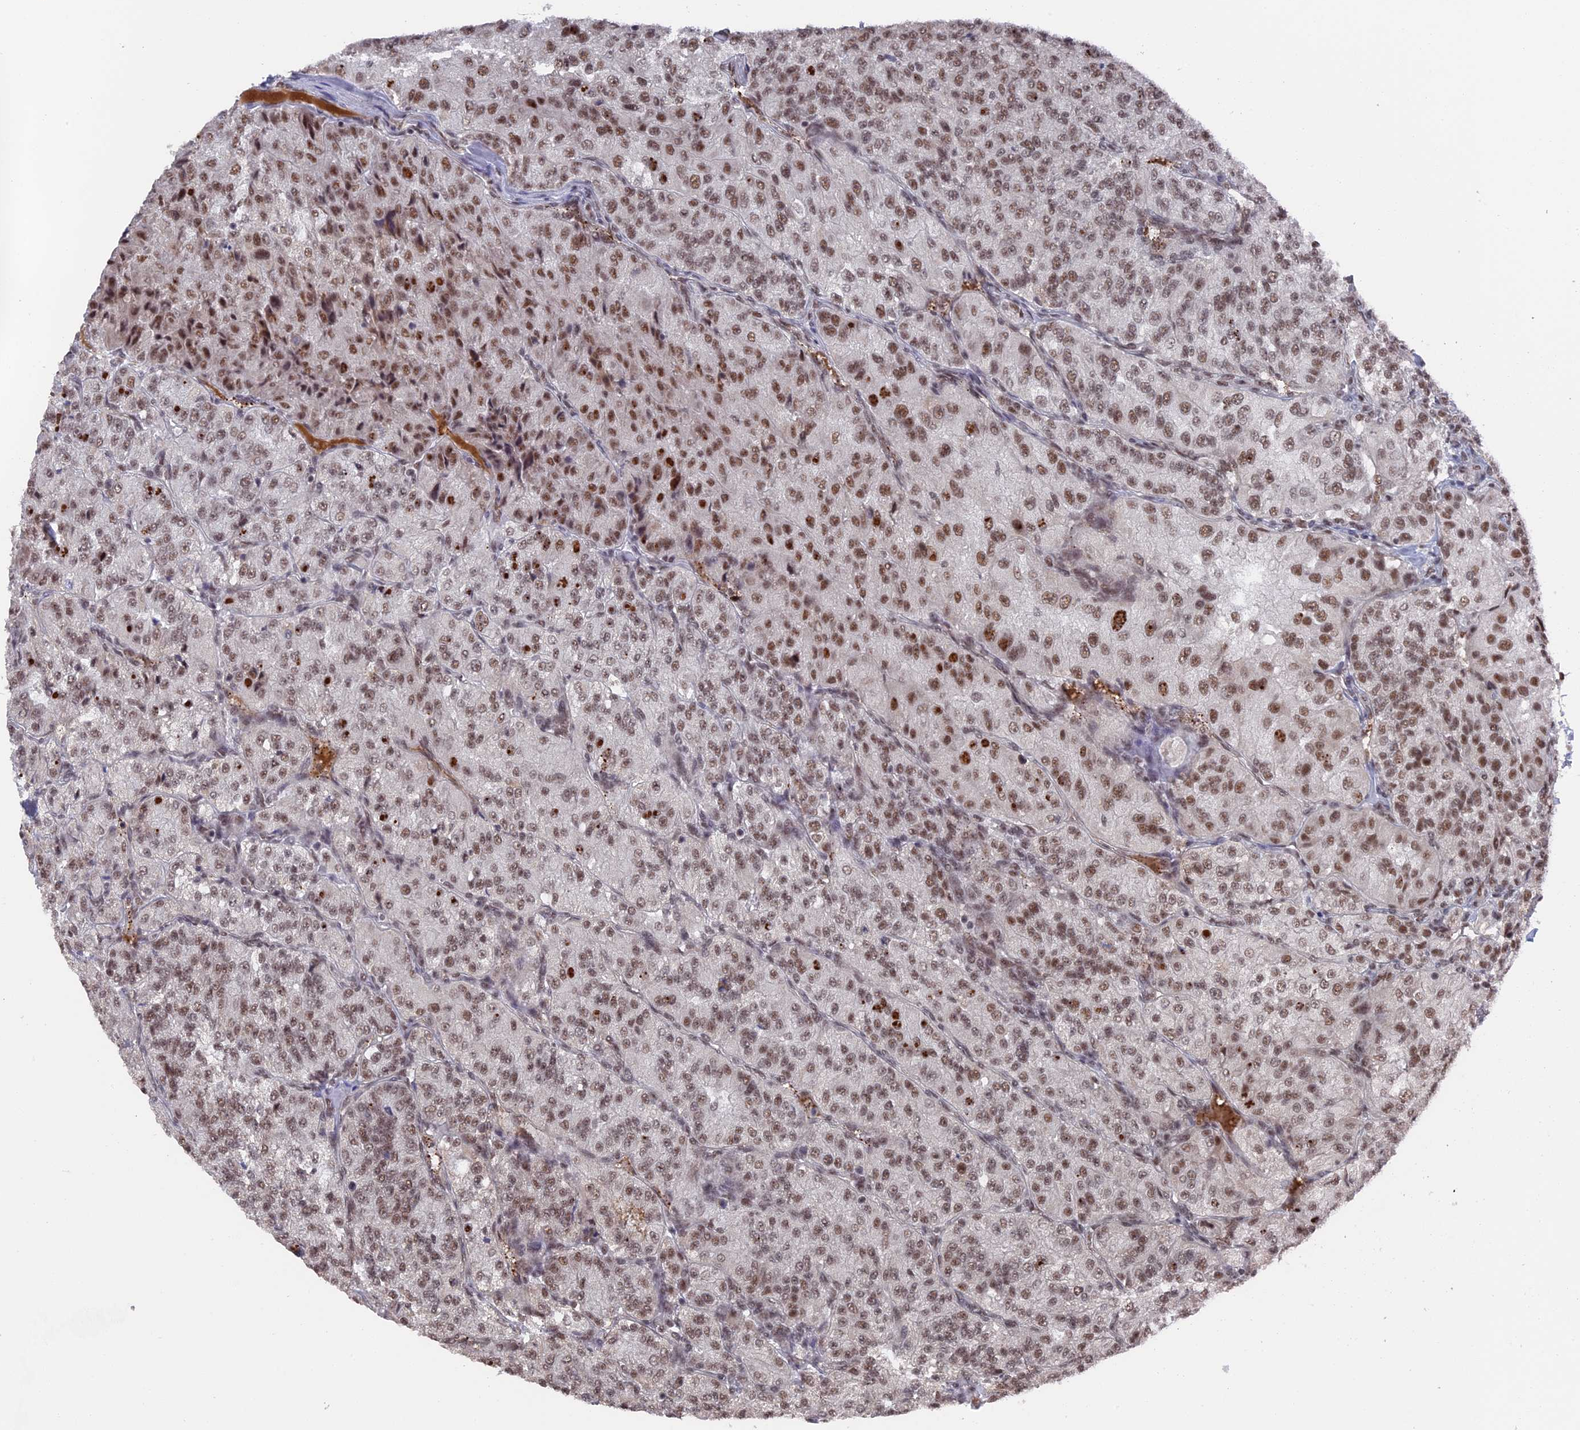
{"staining": {"intensity": "moderate", "quantity": ">75%", "location": "nuclear"}, "tissue": "renal cancer", "cell_type": "Tumor cells", "image_type": "cancer", "snomed": [{"axis": "morphology", "description": "Adenocarcinoma, NOS"}, {"axis": "topography", "description": "Kidney"}], "caption": "Immunohistochemical staining of renal cancer exhibits medium levels of moderate nuclear staining in about >75% of tumor cells.", "gene": "SF3A2", "patient": {"sex": "female", "age": 63}}